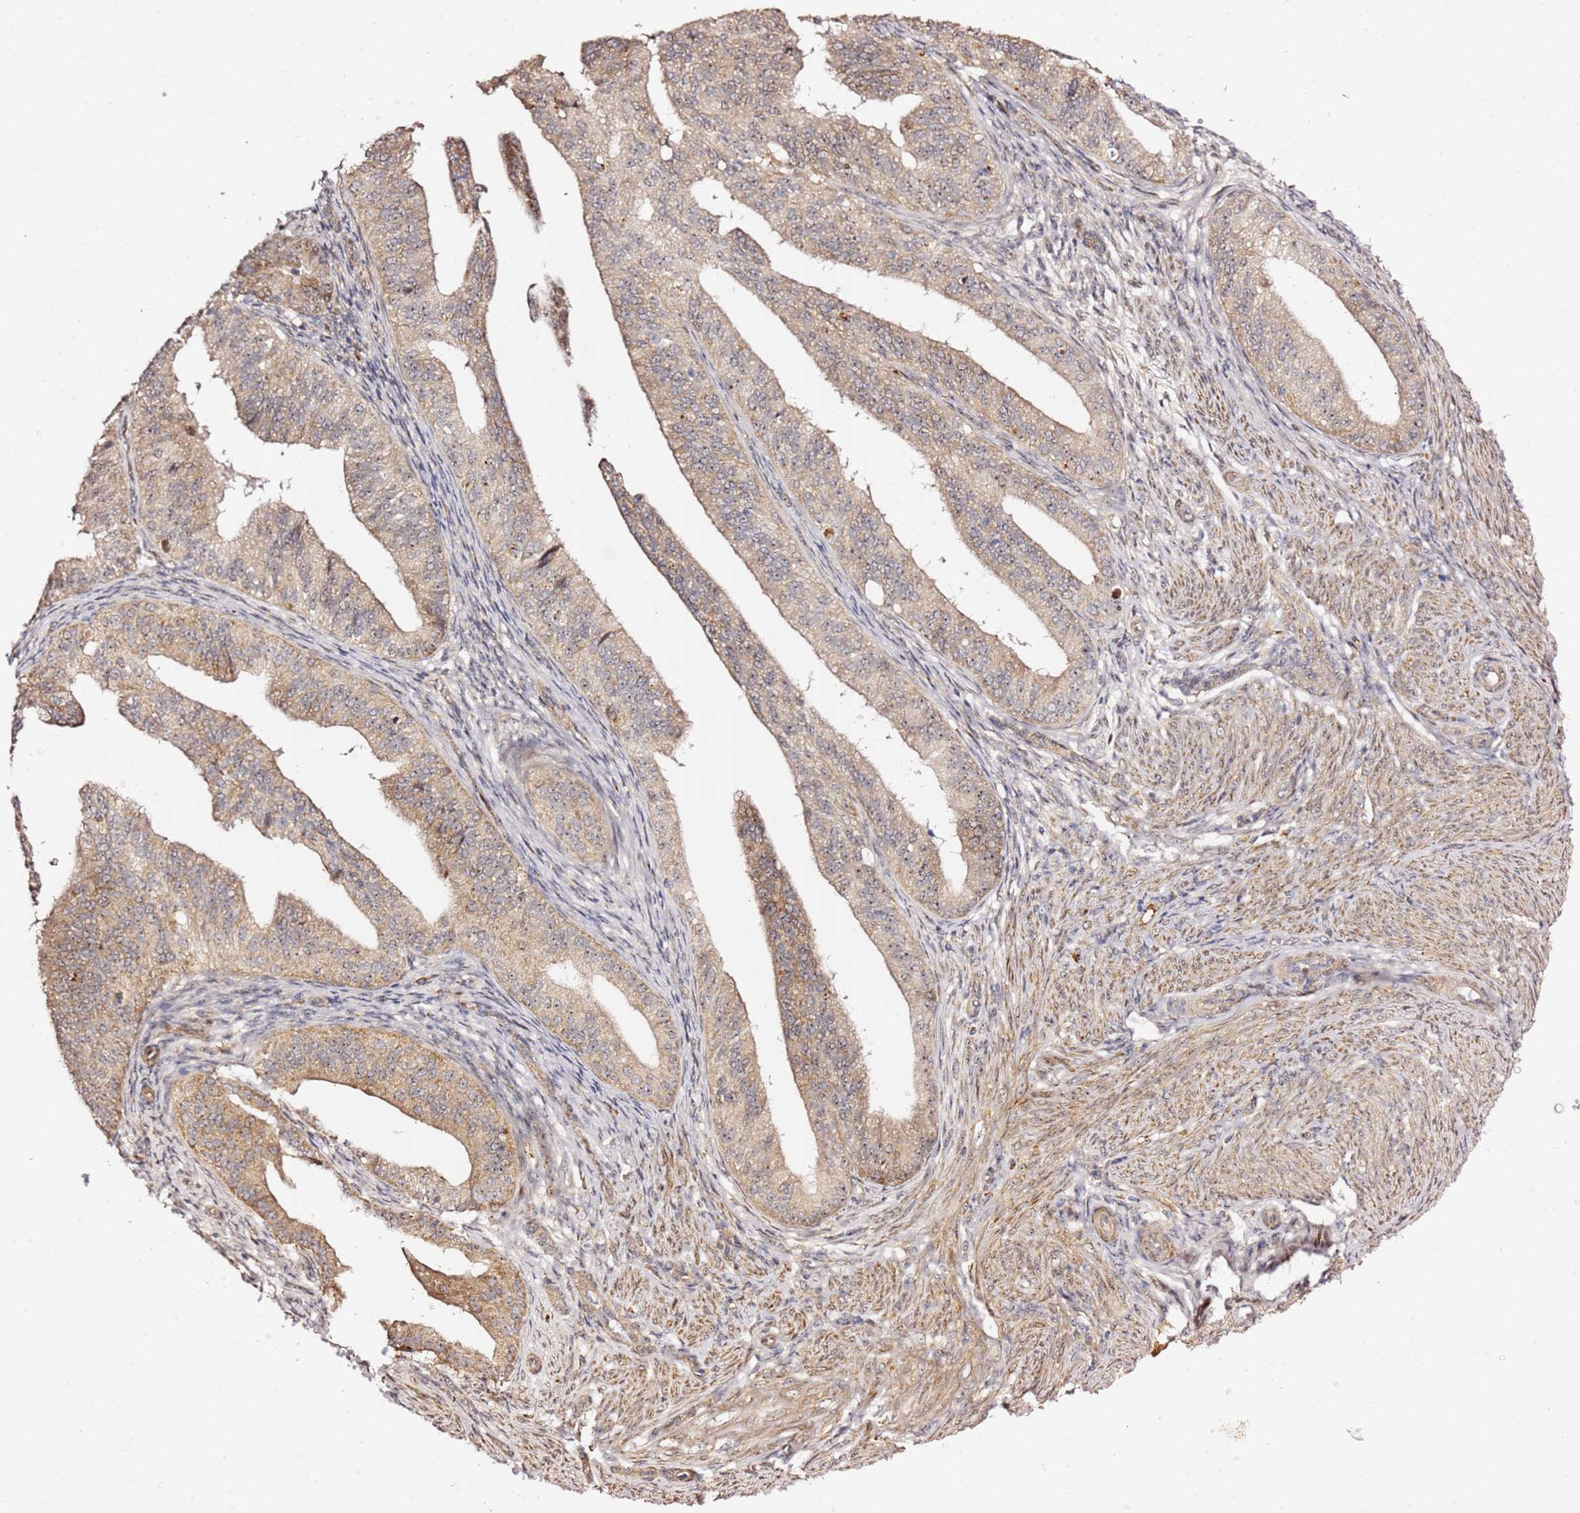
{"staining": {"intensity": "moderate", "quantity": ">75%", "location": "cytoplasmic/membranous,nuclear"}, "tissue": "endometrial cancer", "cell_type": "Tumor cells", "image_type": "cancer", "snomed": [{"axis": "morphology", "description": "Adenocarcinoma, NOS"}, {"axis": "topography", "description": "Endometrium"}], "caption": "Adenocarcinoma (endometrial) stained for a protein reveals moderate cytoplasmic/membranous and nuclear positivity in tumor cells. (DAB IHC with brightfield microscopy, high magnification).", "gene": "KIF25", "patient": {"sex": "female", "age": 50}}